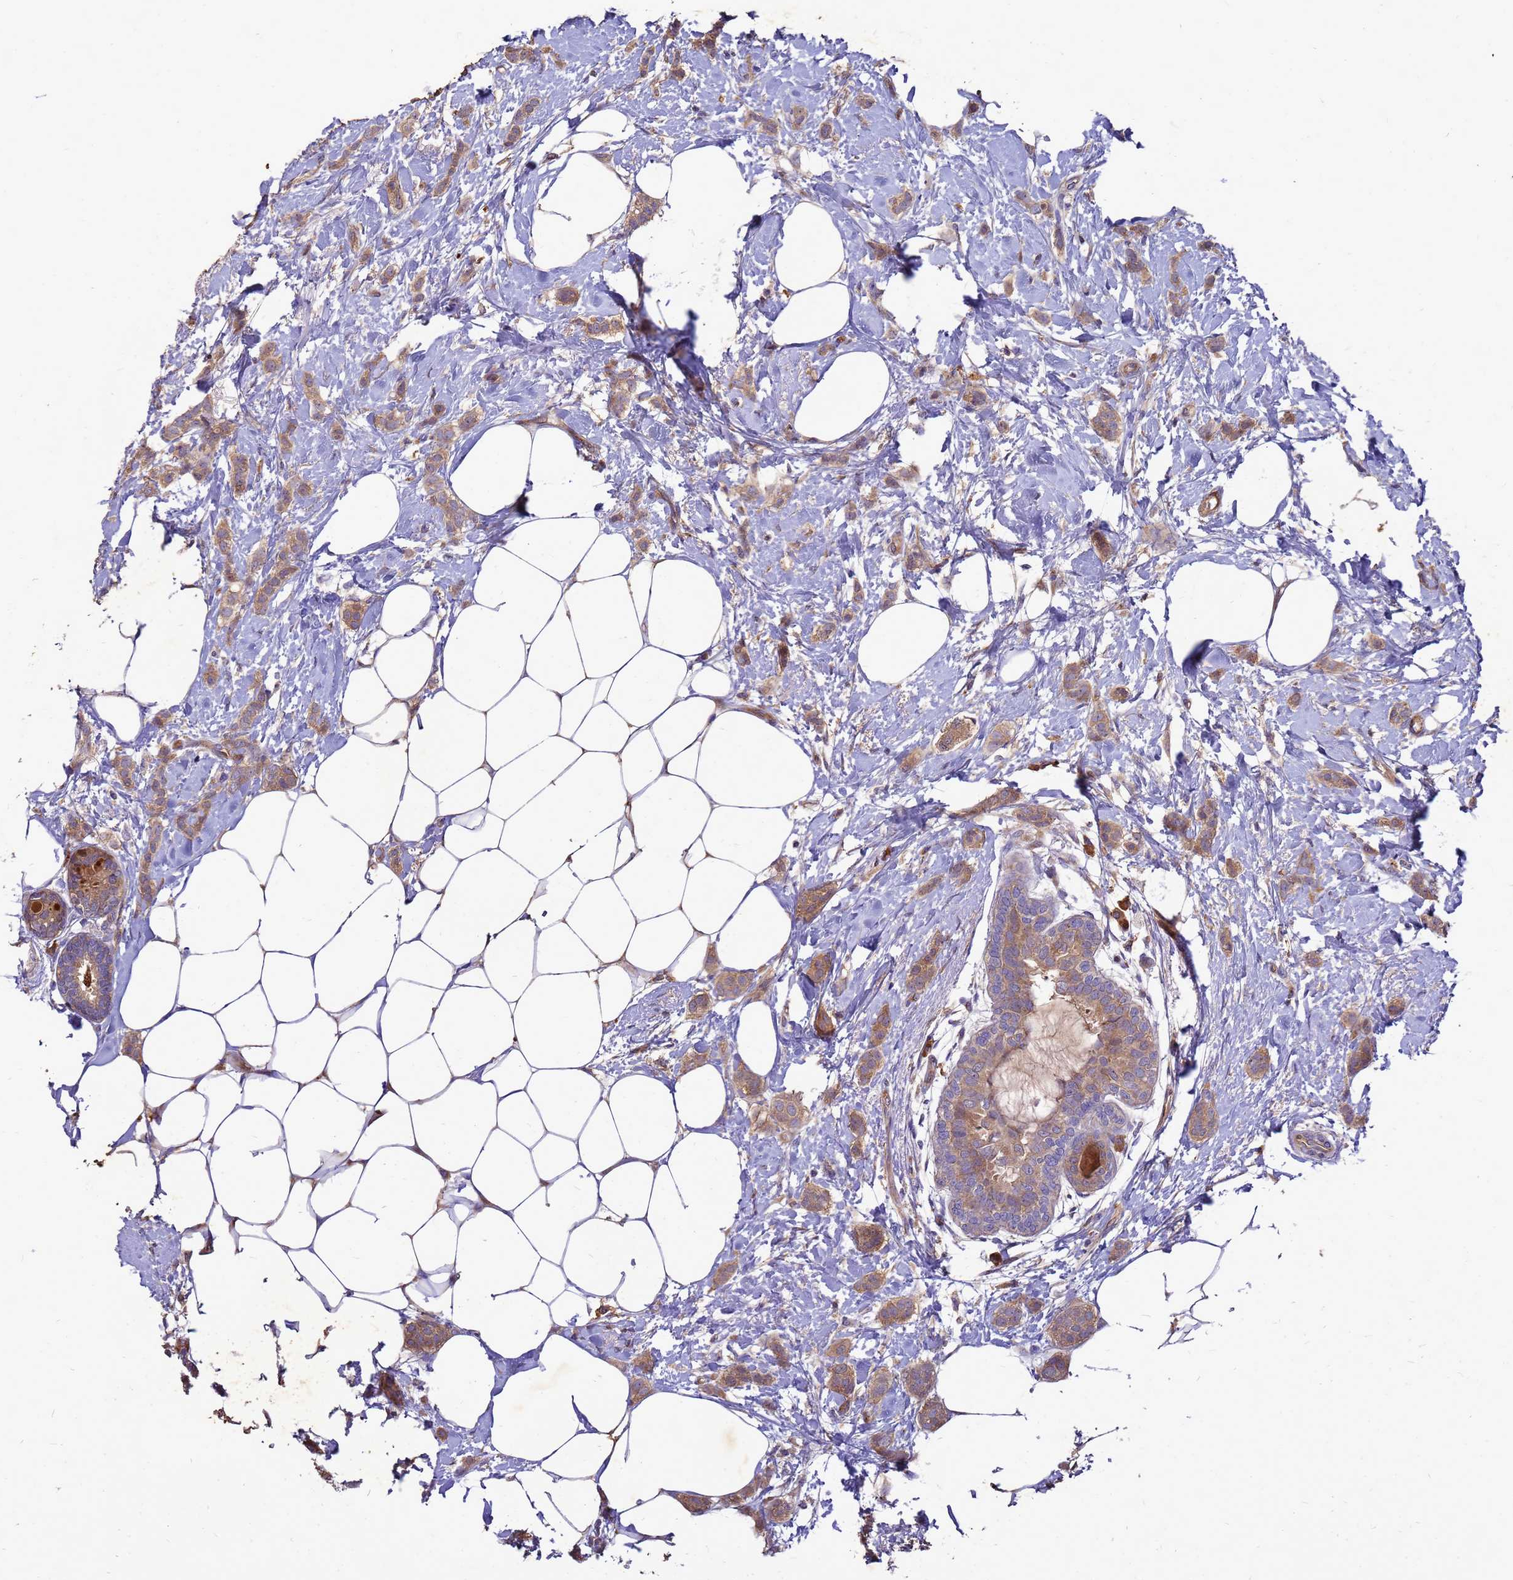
{"staining": {"intensity": "moderate", "quantity": ">75%", "location": "cytoplasmic/membranous"}, "tissue": "breast cancer", "cell_type": "Tumor cells", "image_type": "cancer", "snomed": [{"axis": "morphology", "description": "Duct carcinoma"}, {"axis": "topography", "description": "Breast"}], "caption": "Protein expression by immunohistochemistry exhibits moderate cytoplasmic/membranous staining in about >75% of tumor cells in breast intraductal carcinoma.", "gene": "RNF215", "patient": {"sex": "female", "age": 72}}